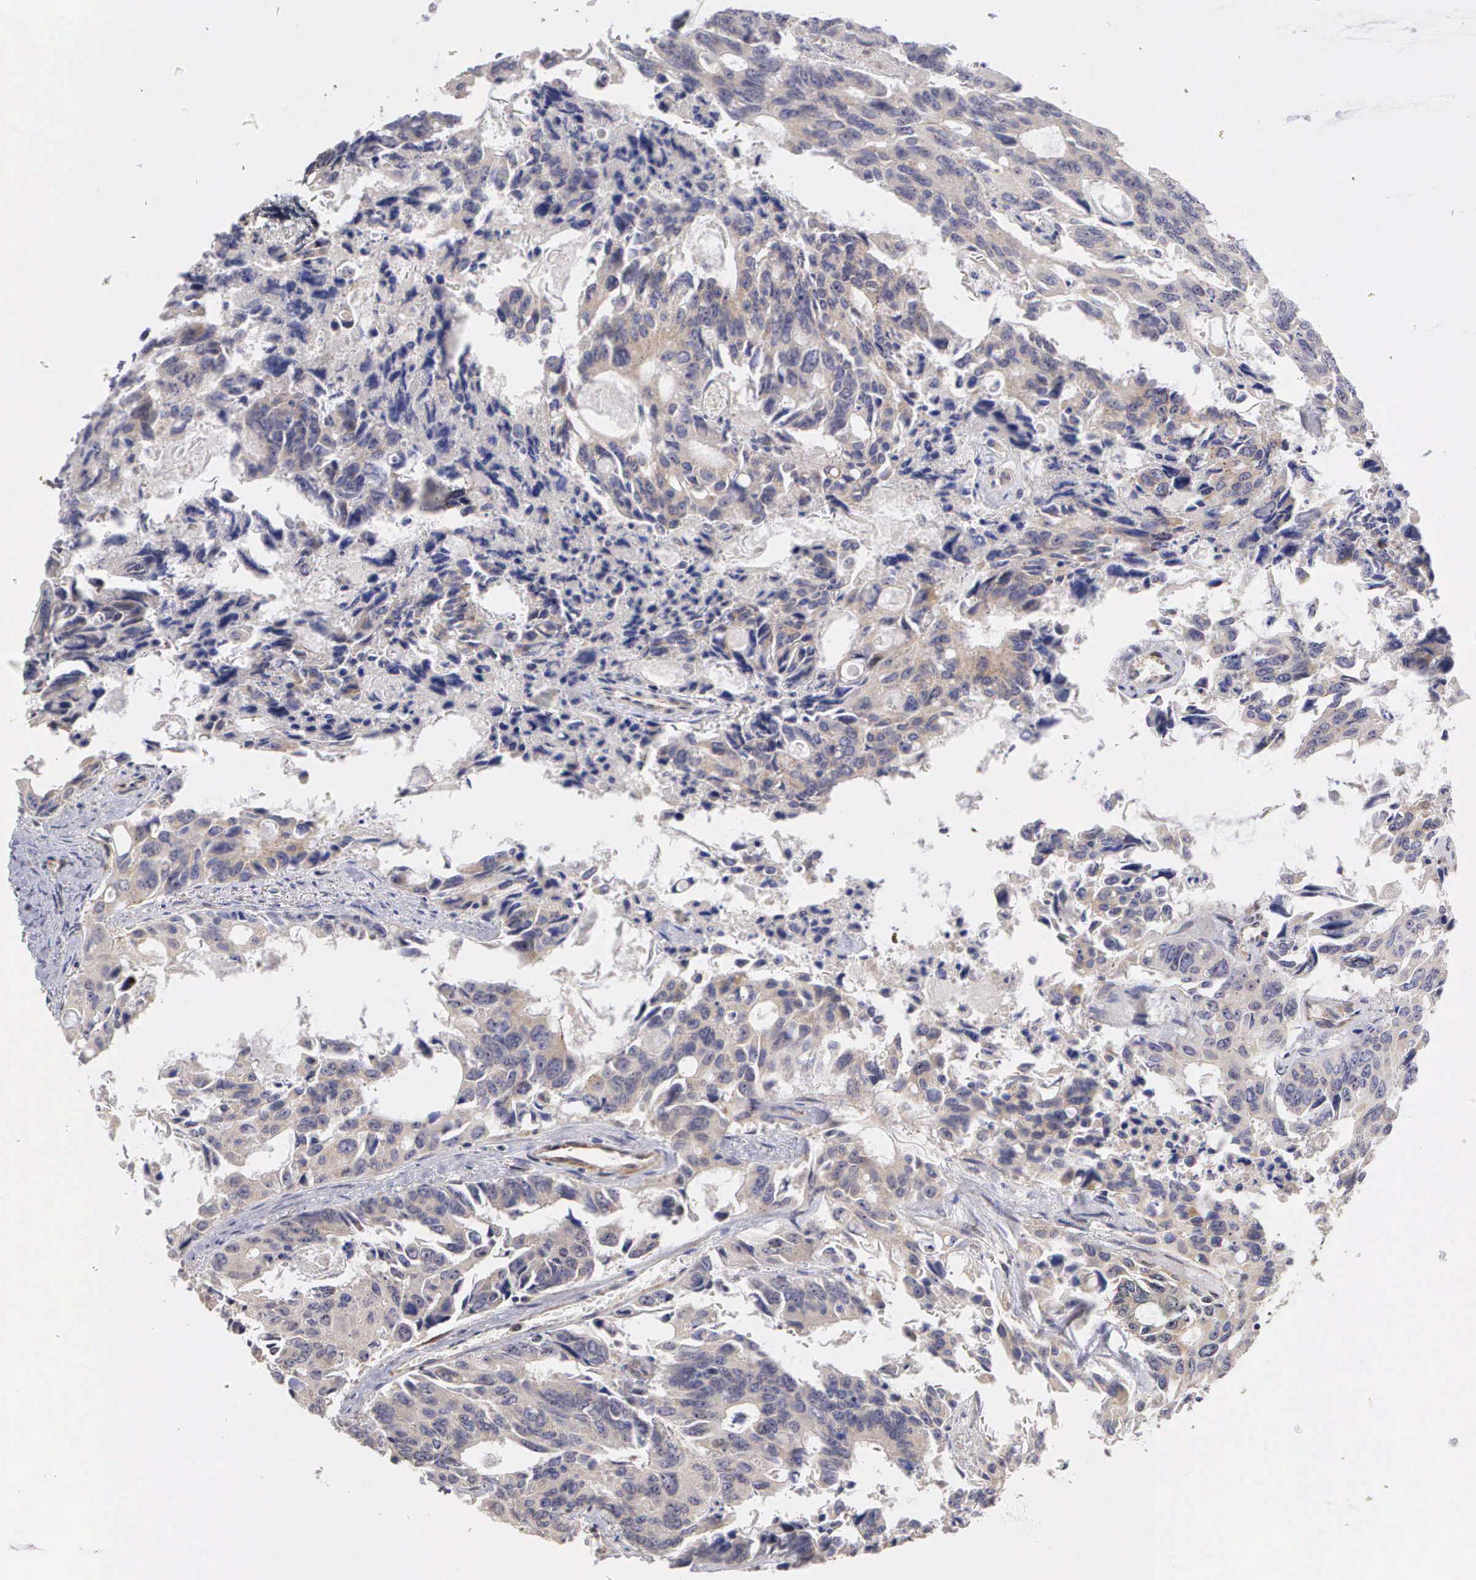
{"staining": {"intensity": "weak", "quantity": ">75%", "location": "cytoplasmic/membranous"}, "tissue": "colorectal cancer", "cell_type": "Tumor cells", "image_type": "cancer", "snomed": [{"axis": "morphology", "description": "Adenocarcinoma, NOS"}, {"axis": "topography", "description": "Rectum"}], "caption": "A brown stain shows weak cytoplasmic/membranous staining of a protein in colorectal cancer tumor cells.", "gene": "DNAJB7", "patient": {"sex": "male", "age": 76}}